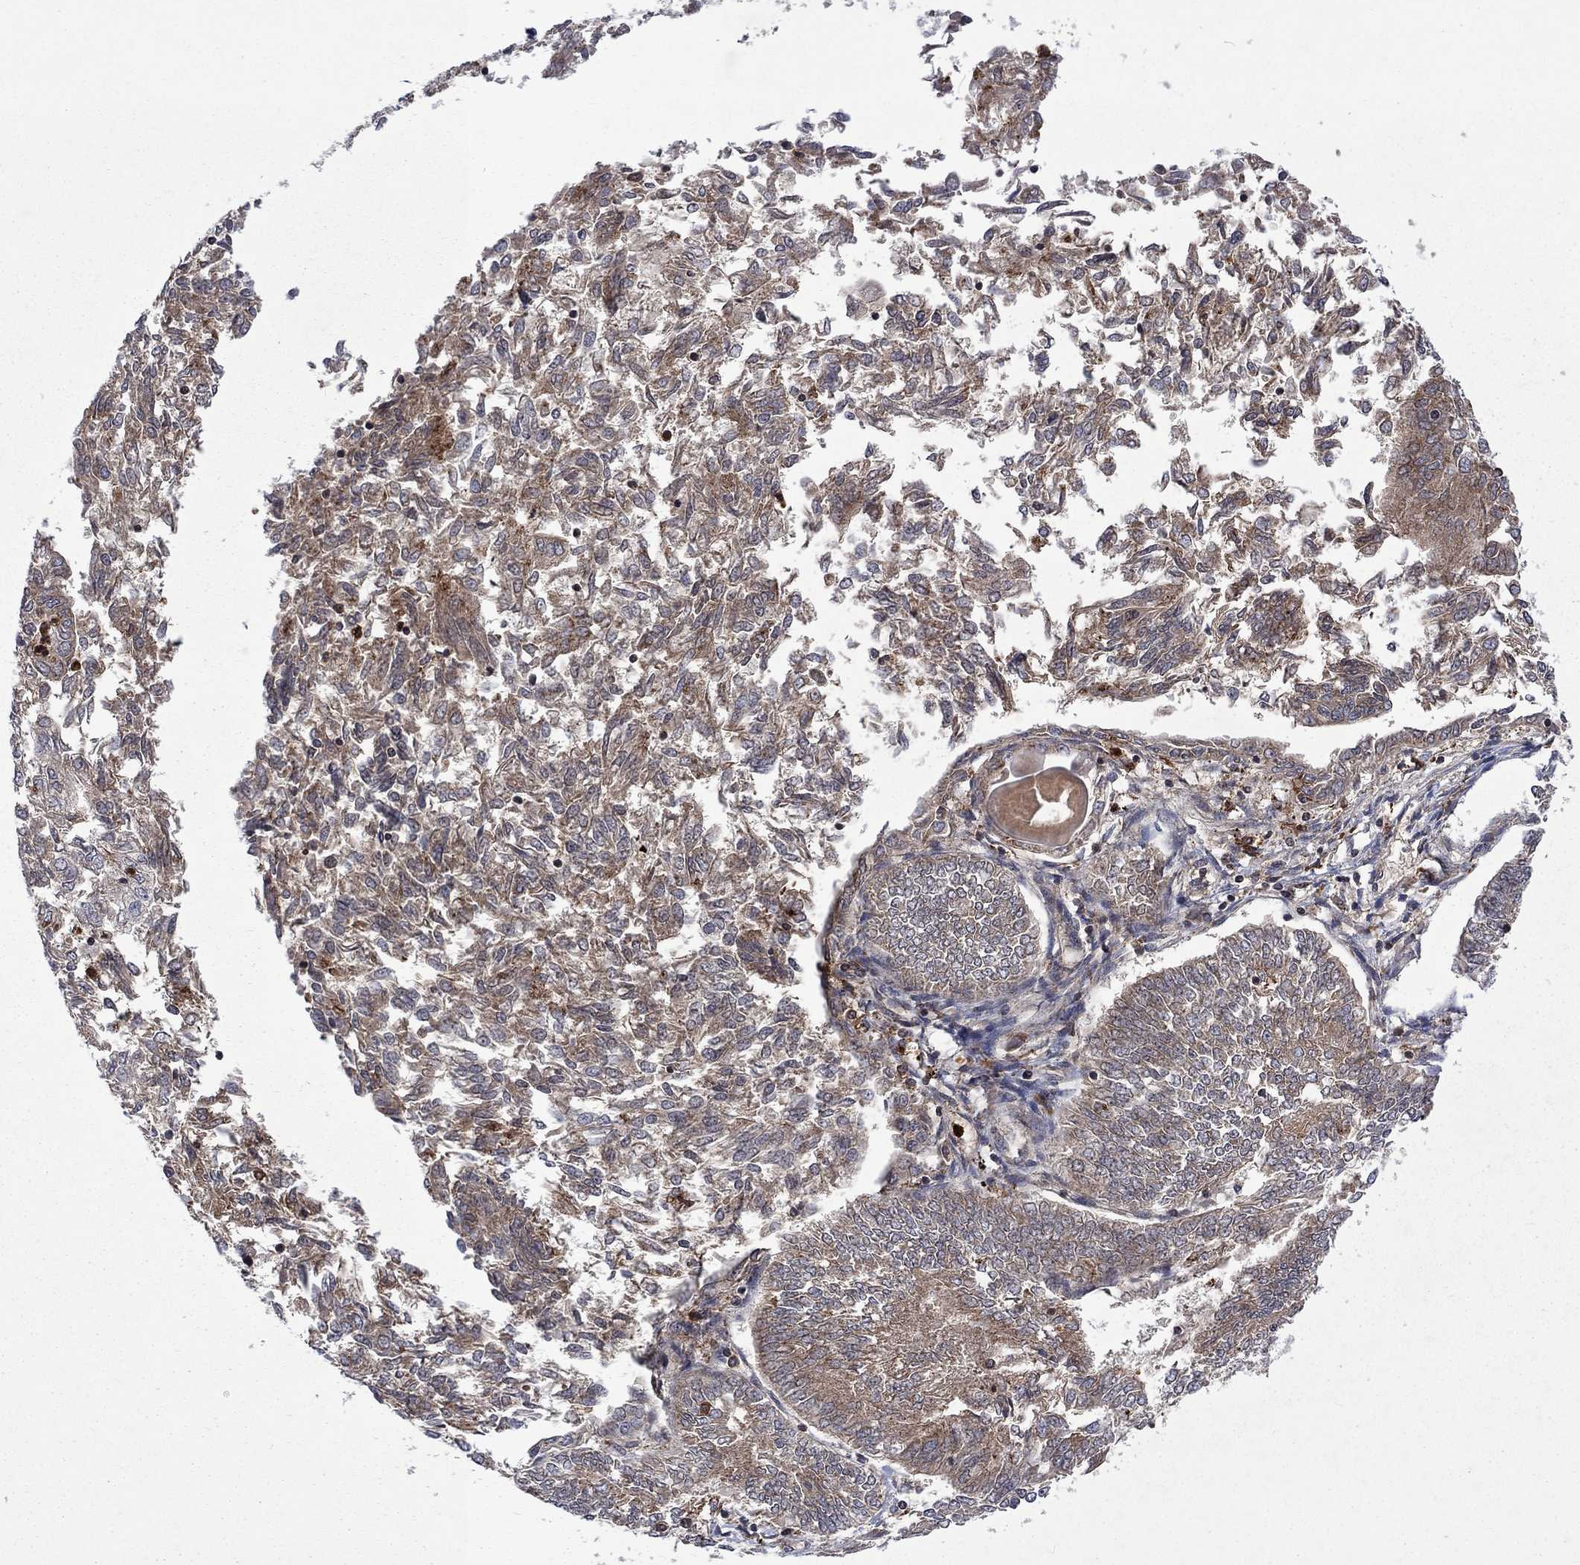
{"staining": {"intensity": "weak", "quantity": "25%-75%", "location": "cytoplasmic/membranous"}, "tissue": "endometrial cancer", "cell_type": "Tumor cells", "image_type": "cancer", "snomed": [{"axis": "morphology", "description": "Adenocarcinoma, NOS"}, {"axis": "topography", "description": "Endometrium"}], "caption": "A photomicrograph of human endometrial cancer (adenocarcinoma) stained for a protein reveals weak cytoplasmic/membranous brown staining in tumor cells.", "gene": "TMEM33", "patient": {"sex": "female", "age": 58}}